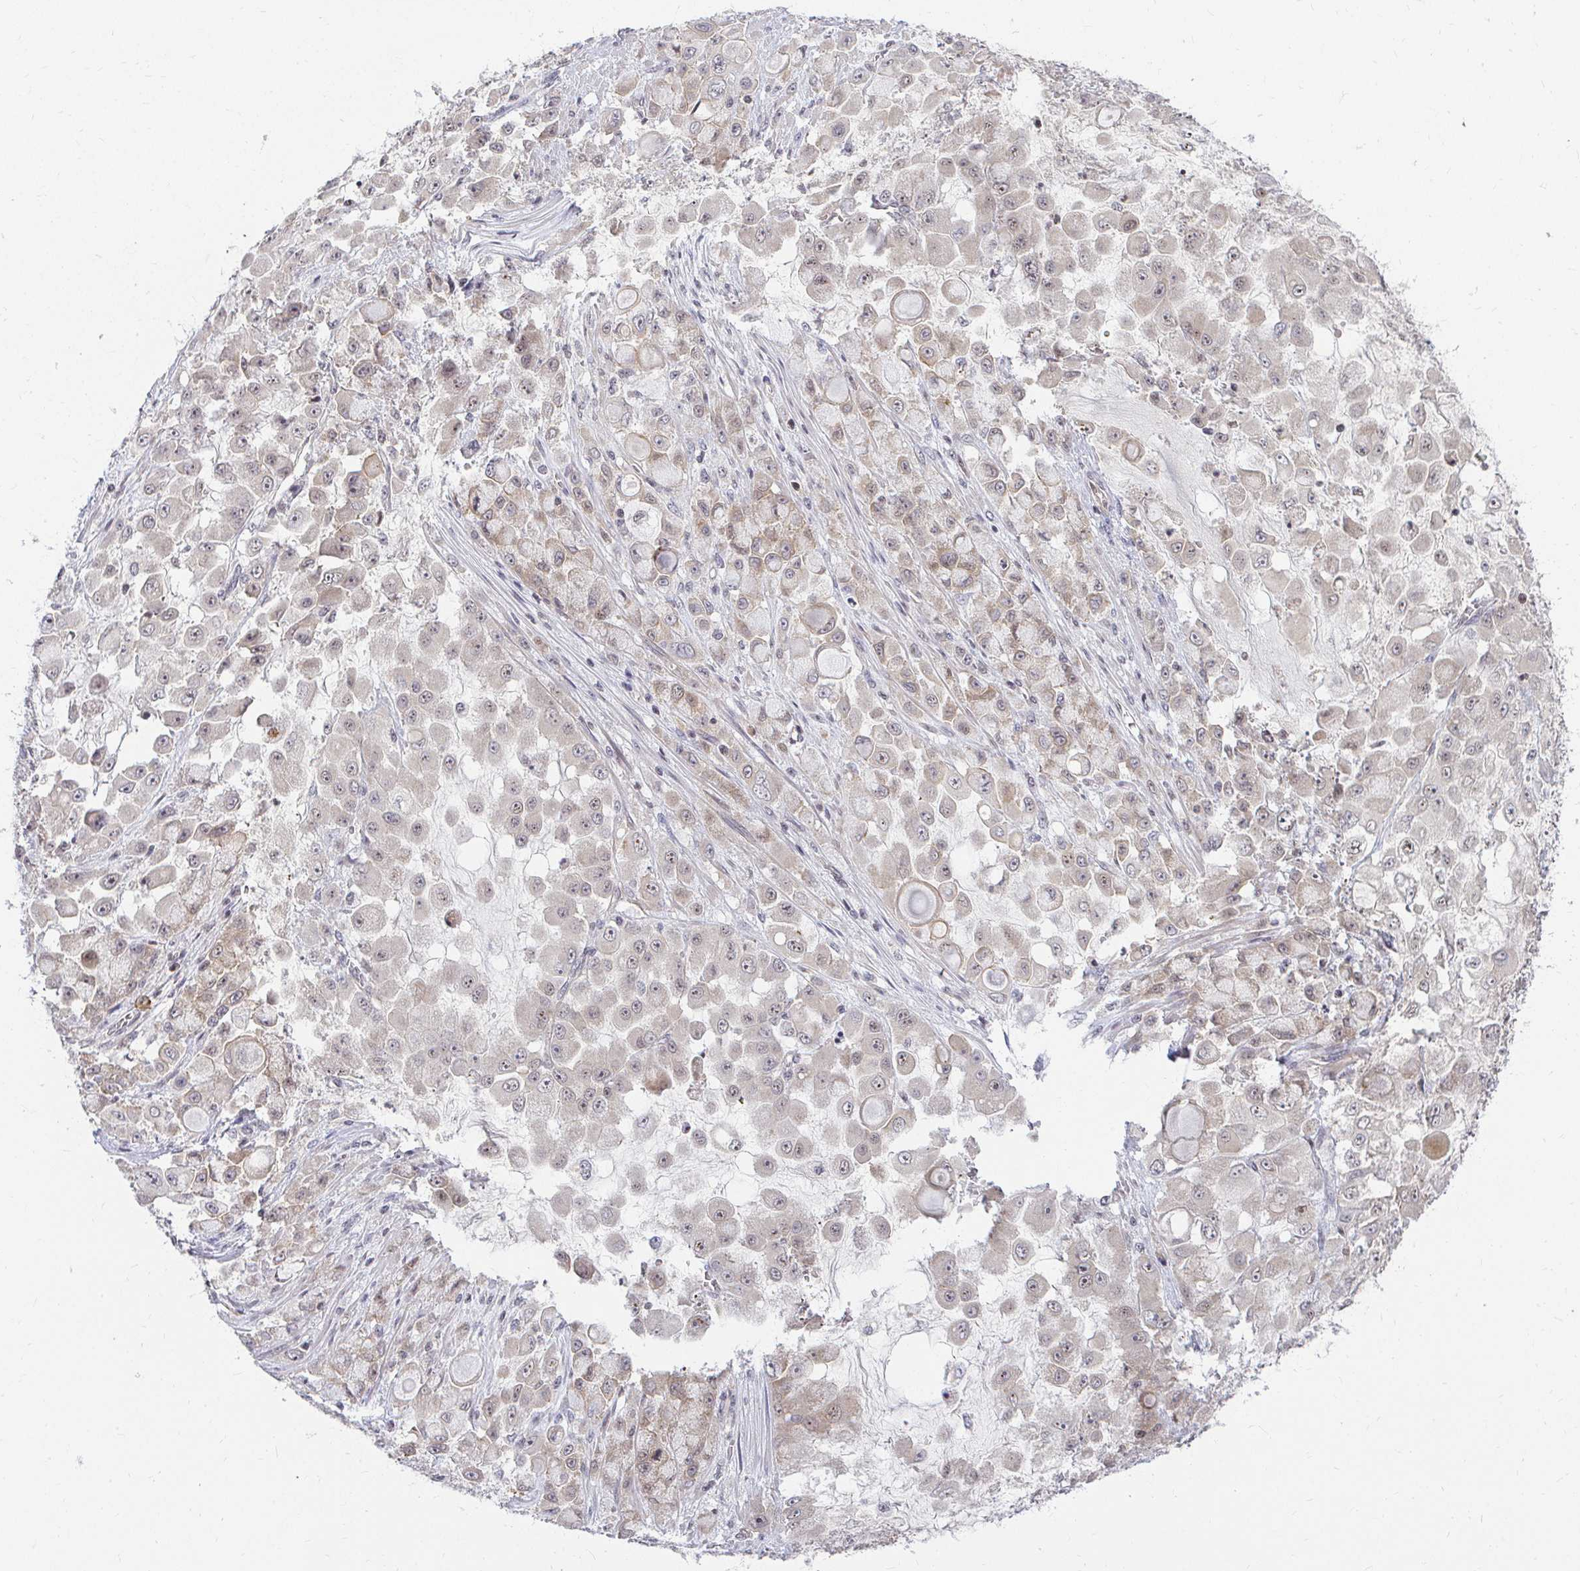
{"staining": {"intensity": "negative", "quantity": "none", "location": "none"}, "tissue": "stomach cancer", "cell_type": "Tumor cells", "image_type": "cancer", "snomed": [{"axis": "morphology", "description": "Adenocarcinoma, NOS"}, {"axis": "topography", "description": "Stomach"}], "caption": "Immunohistochemistry (IHC) histopathology image of stomach cancer (adenocarcinoma) stained for a protein (brown), which demonstrates no expression in tumor cells.", "gene": "ANK3", "patient": {"sex": "female", "age": 76}}